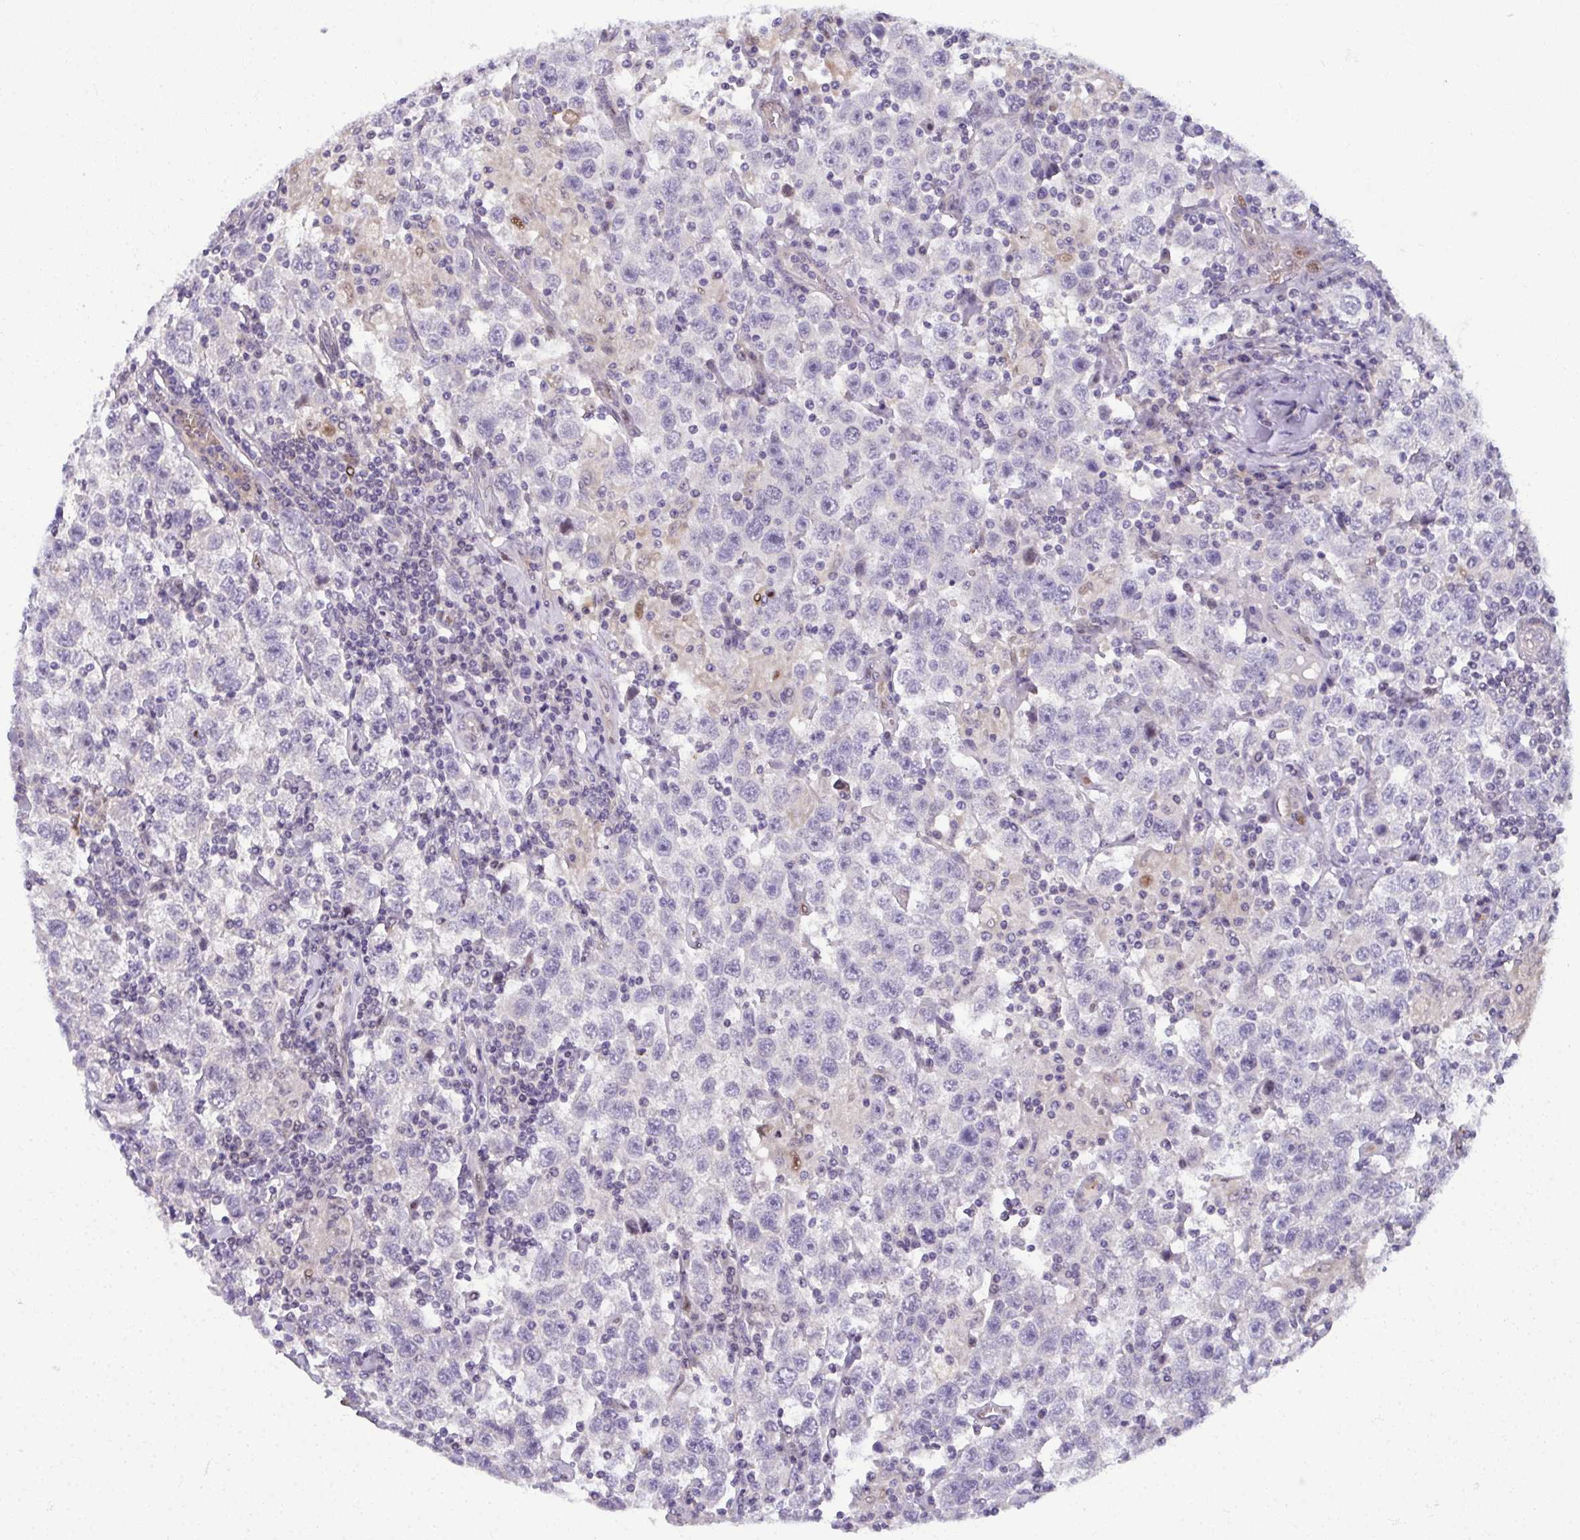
{"staining": {"intensity": "negative", "quantity": "none", "location": "none"}, "tissue": "testis cancer", "cell_type": "Tumor cells", "image_type": "cancer", "snomed": [{"axis": "morphology", "description": "Seminoma, NOS"}, {"axis": "topography", "description": "Testis"}], "caption": "Tumor cells are negative for brown protein staining in testis cancer (seminoma).", "gene": "ODF1", "patient": {"sex": "male", "age": 41}}